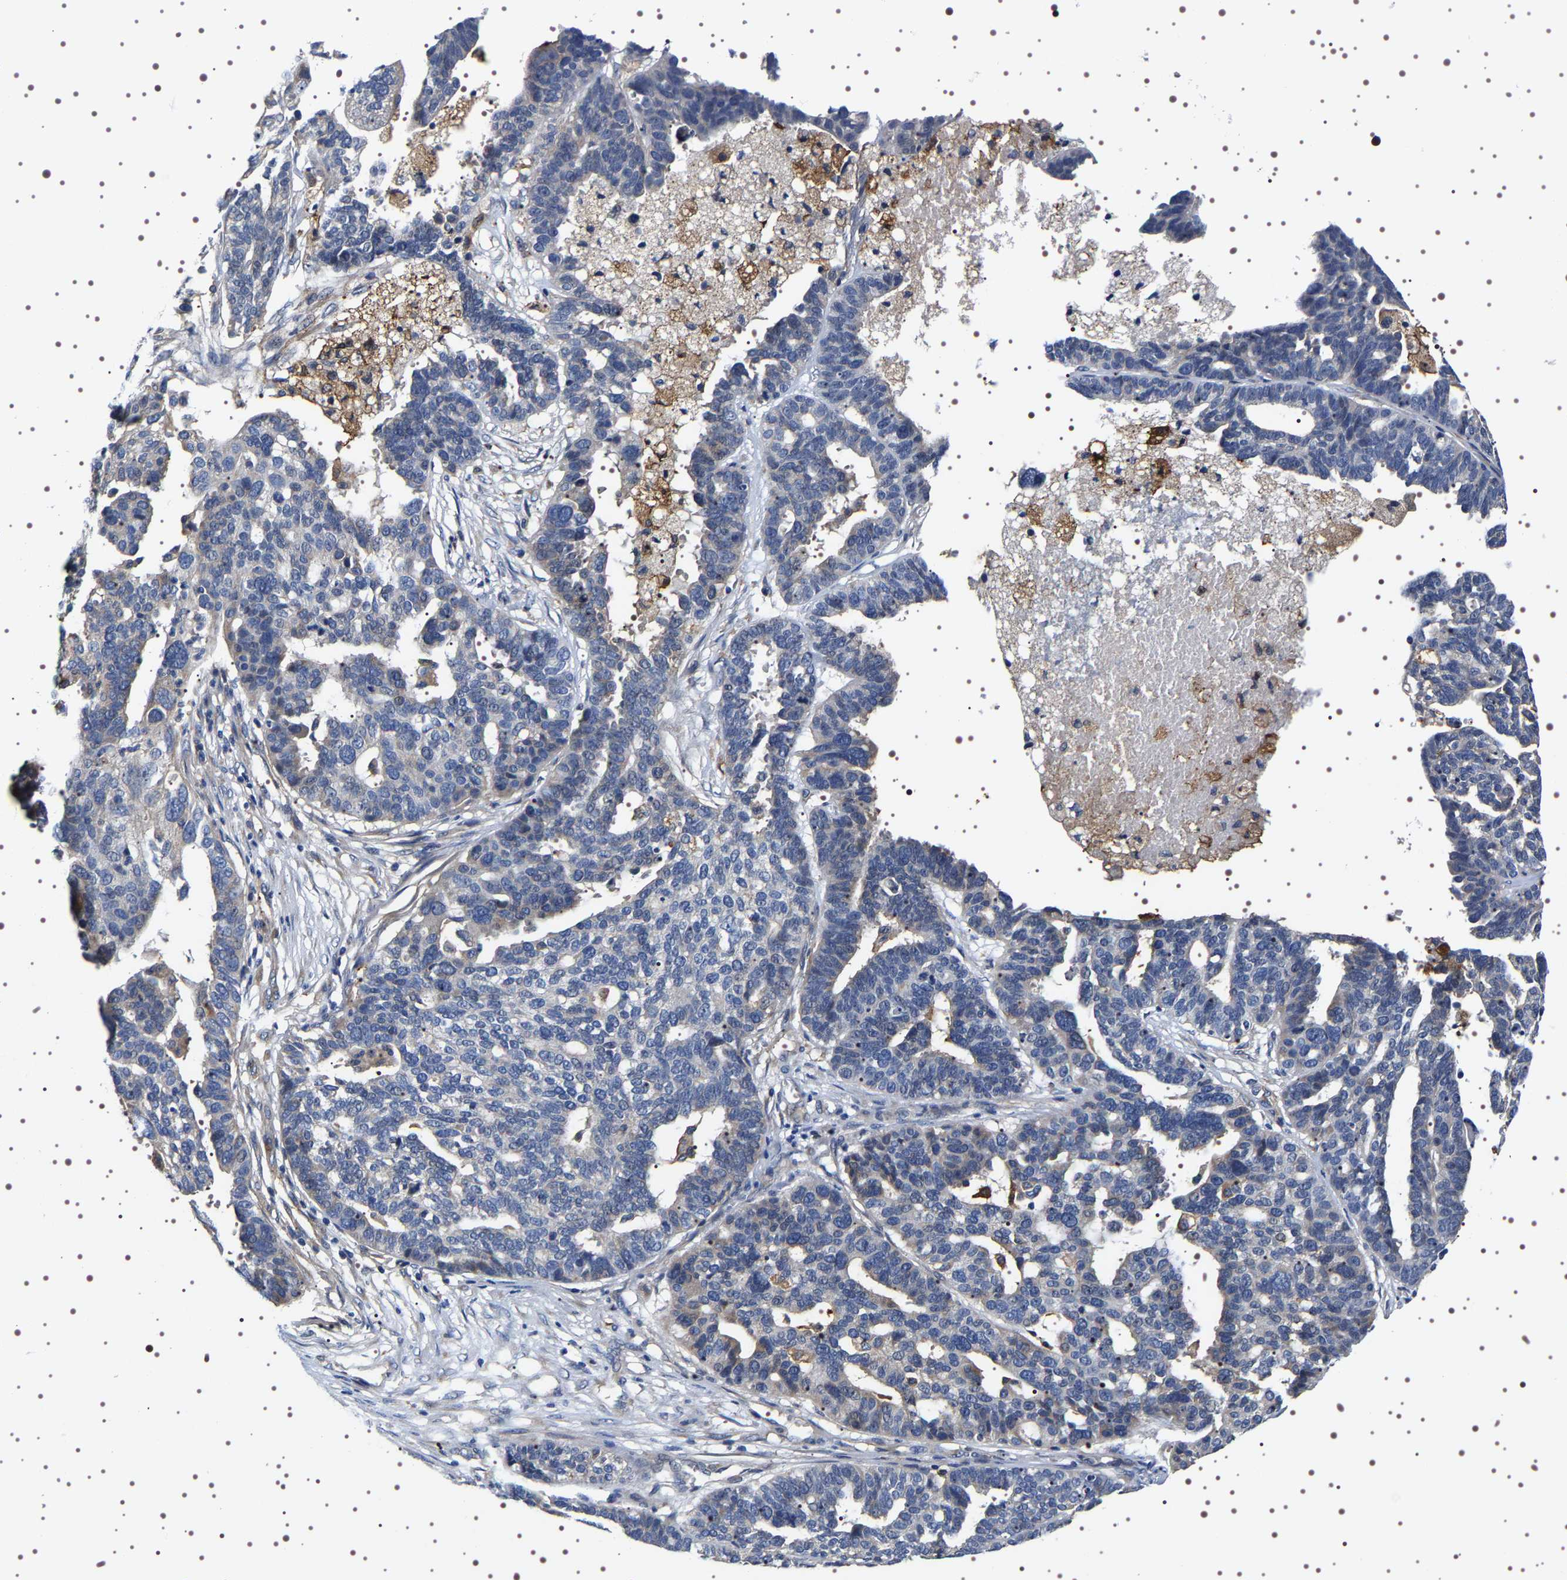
{"staining": {"intensity": "weak", "quantity": "<25%", "location": "cytoplasmic/membranous"}, "tissue": "ovarian cancer", "cell_type": "Tumor cells", "image_type": "cancer", "snomed": [{"axis": "morphology", "description": "Cystadenocarcinoma, serous, NOS"}, {"axis": "topography", "description": "Ovary"}], "caption": "A high-resolution histopathology image shows immunohistochemistry (IHC) staining of ovarian cancer, which exhibits no significant positivity in tumor cells.", "gene": "ALPL", "patient": {"sex": "female", "age": 59}}